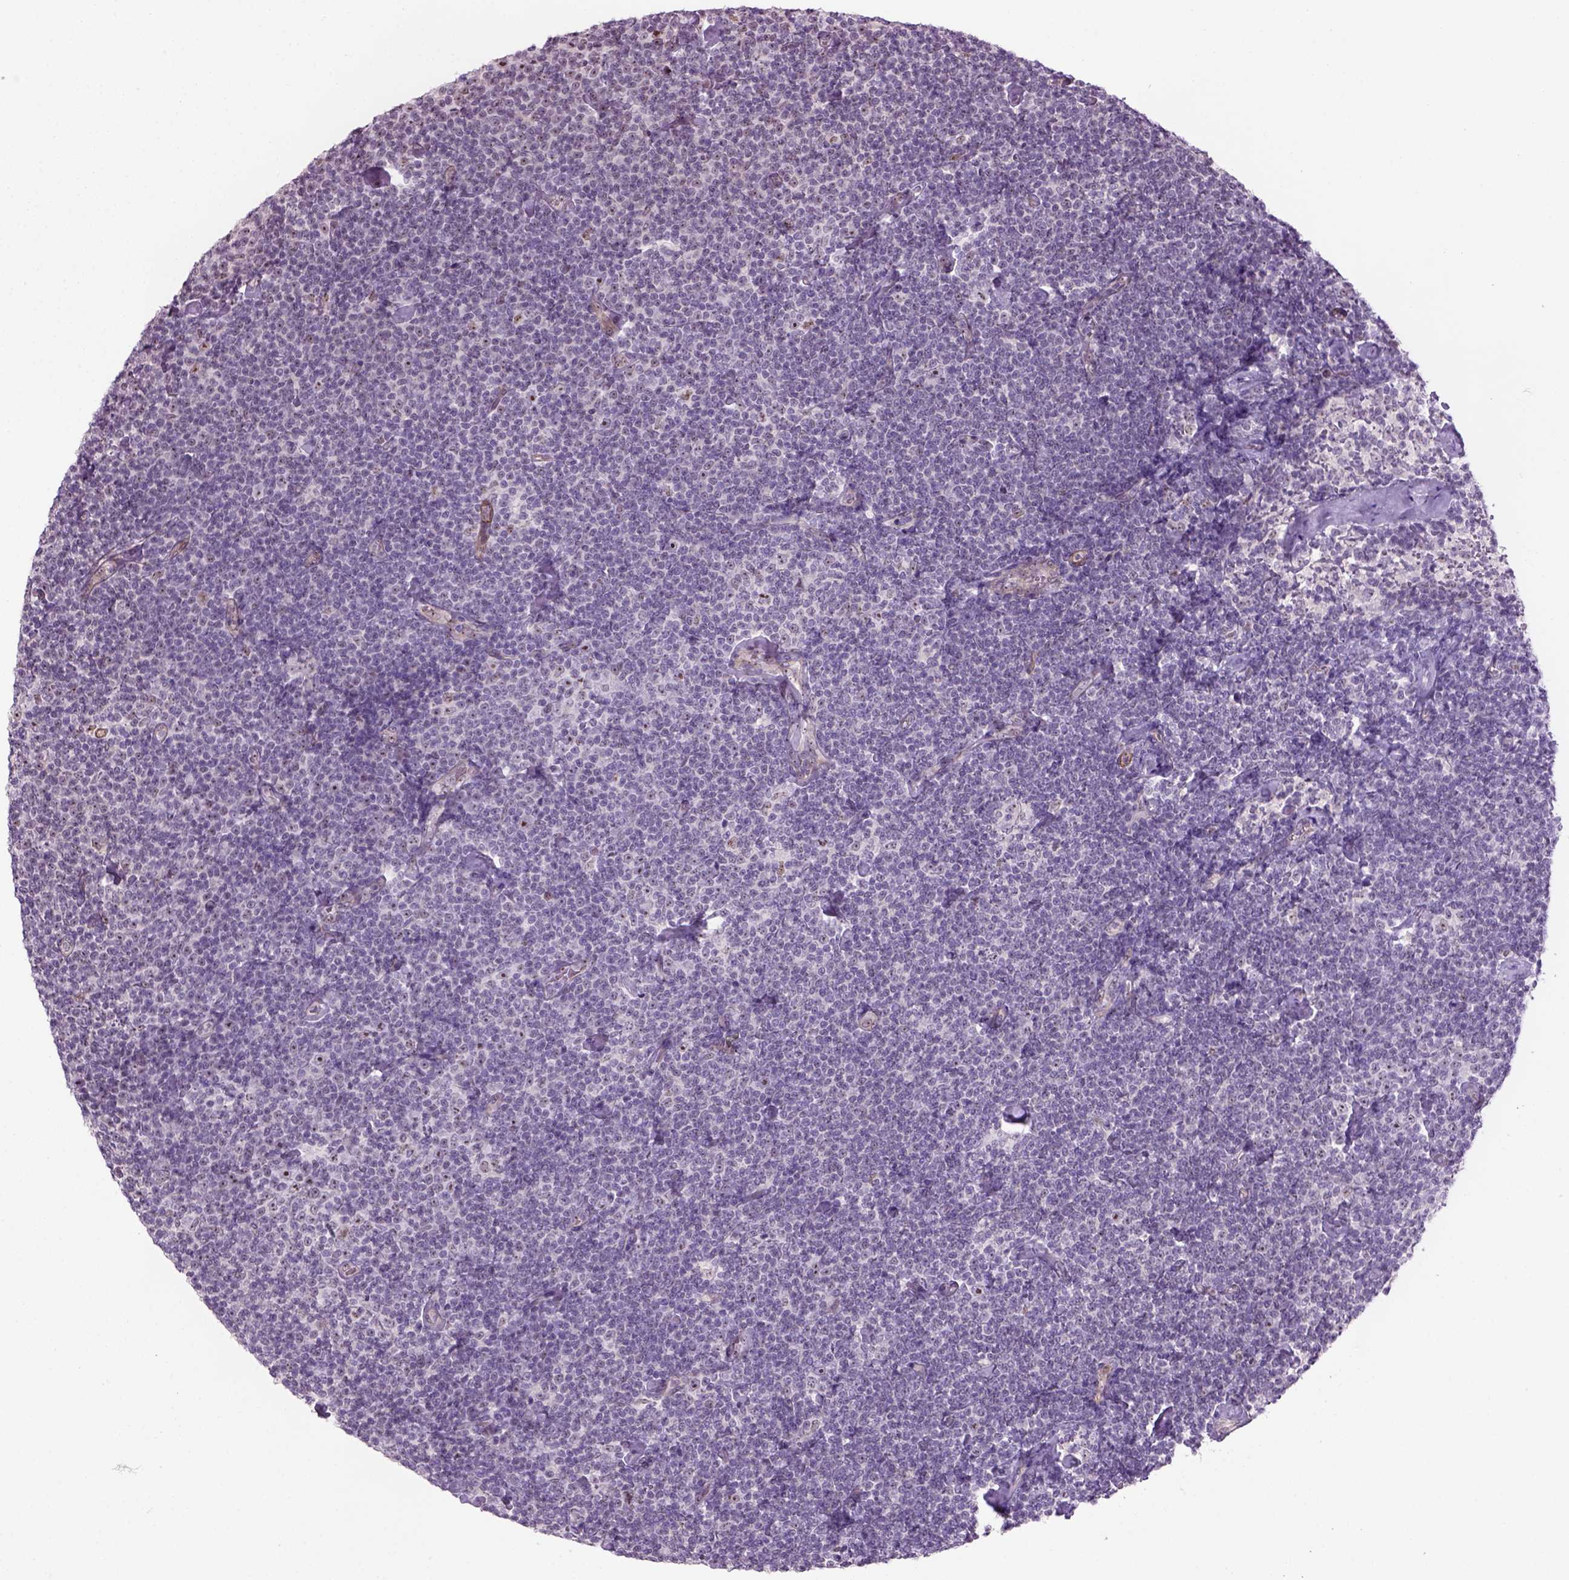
{"staining": {"intensity": "moderate", "quantity": "25%-75%", "location": "nuclear"}, "tissue": "lymphoma", "cell_type": "Tumor cells", "image_type": "cancer", "snomed": [{"axis": "morphology", "description": "Malignant lymphoma, non-Hodgkin's type, Low grade"}, {"axis": "topography", "description": "Lymph node"}], "caption": "Immunohistochemistry (DAB (3,3'-diaminobenzidine)) staining of lymphoma demonstrates moderate nuclear protein staining in approximately 25%-75% of tumor cells.", "gene": "RRS1", "patient": {"sex": "male", "age": 81}}